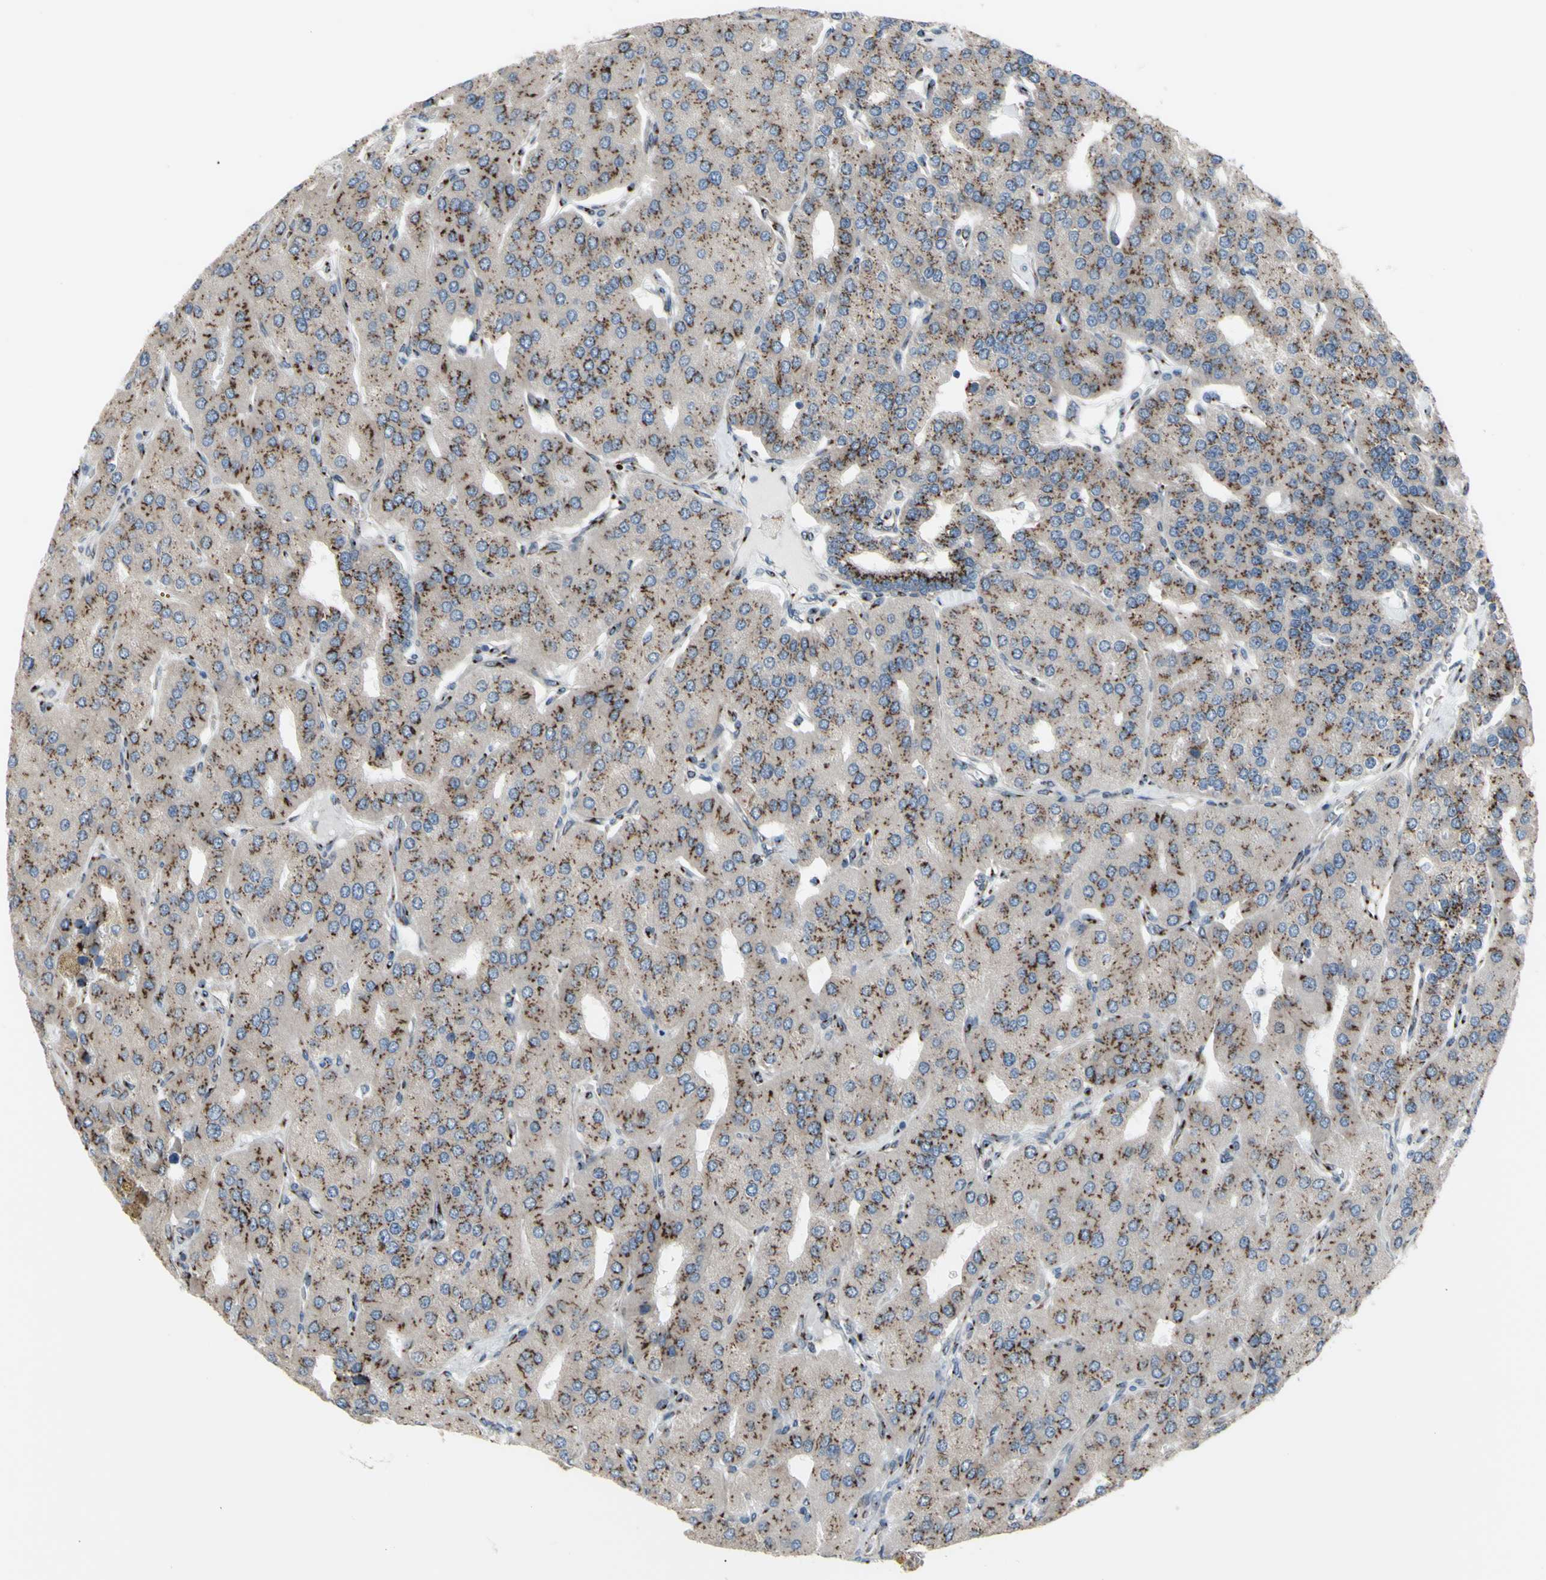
{"staining": {"intensity": "moderate", "quantity": ">75%", "location": "cytoplasmic/membranous"}, "tissue": "parathyroid gland", "cell_type": "Glandular cells", "image_type": "normal", "snomed": [{"axis": "morphology", "description": "Normal tissue, NOS"}, {"axis": "morphology", "description": "Adenoma, NOS"}, {"axis": "topography", "description": "Parathyroid gland"}], "caption": "The histopathology image demonstrates staining of normal parathyroid gland, revealing moderate cytoplasmic/membranous protein positivity (brown color) within glandular cells.", "gene": "GLG1", "patient": {"sex": "female", "age": 86}}